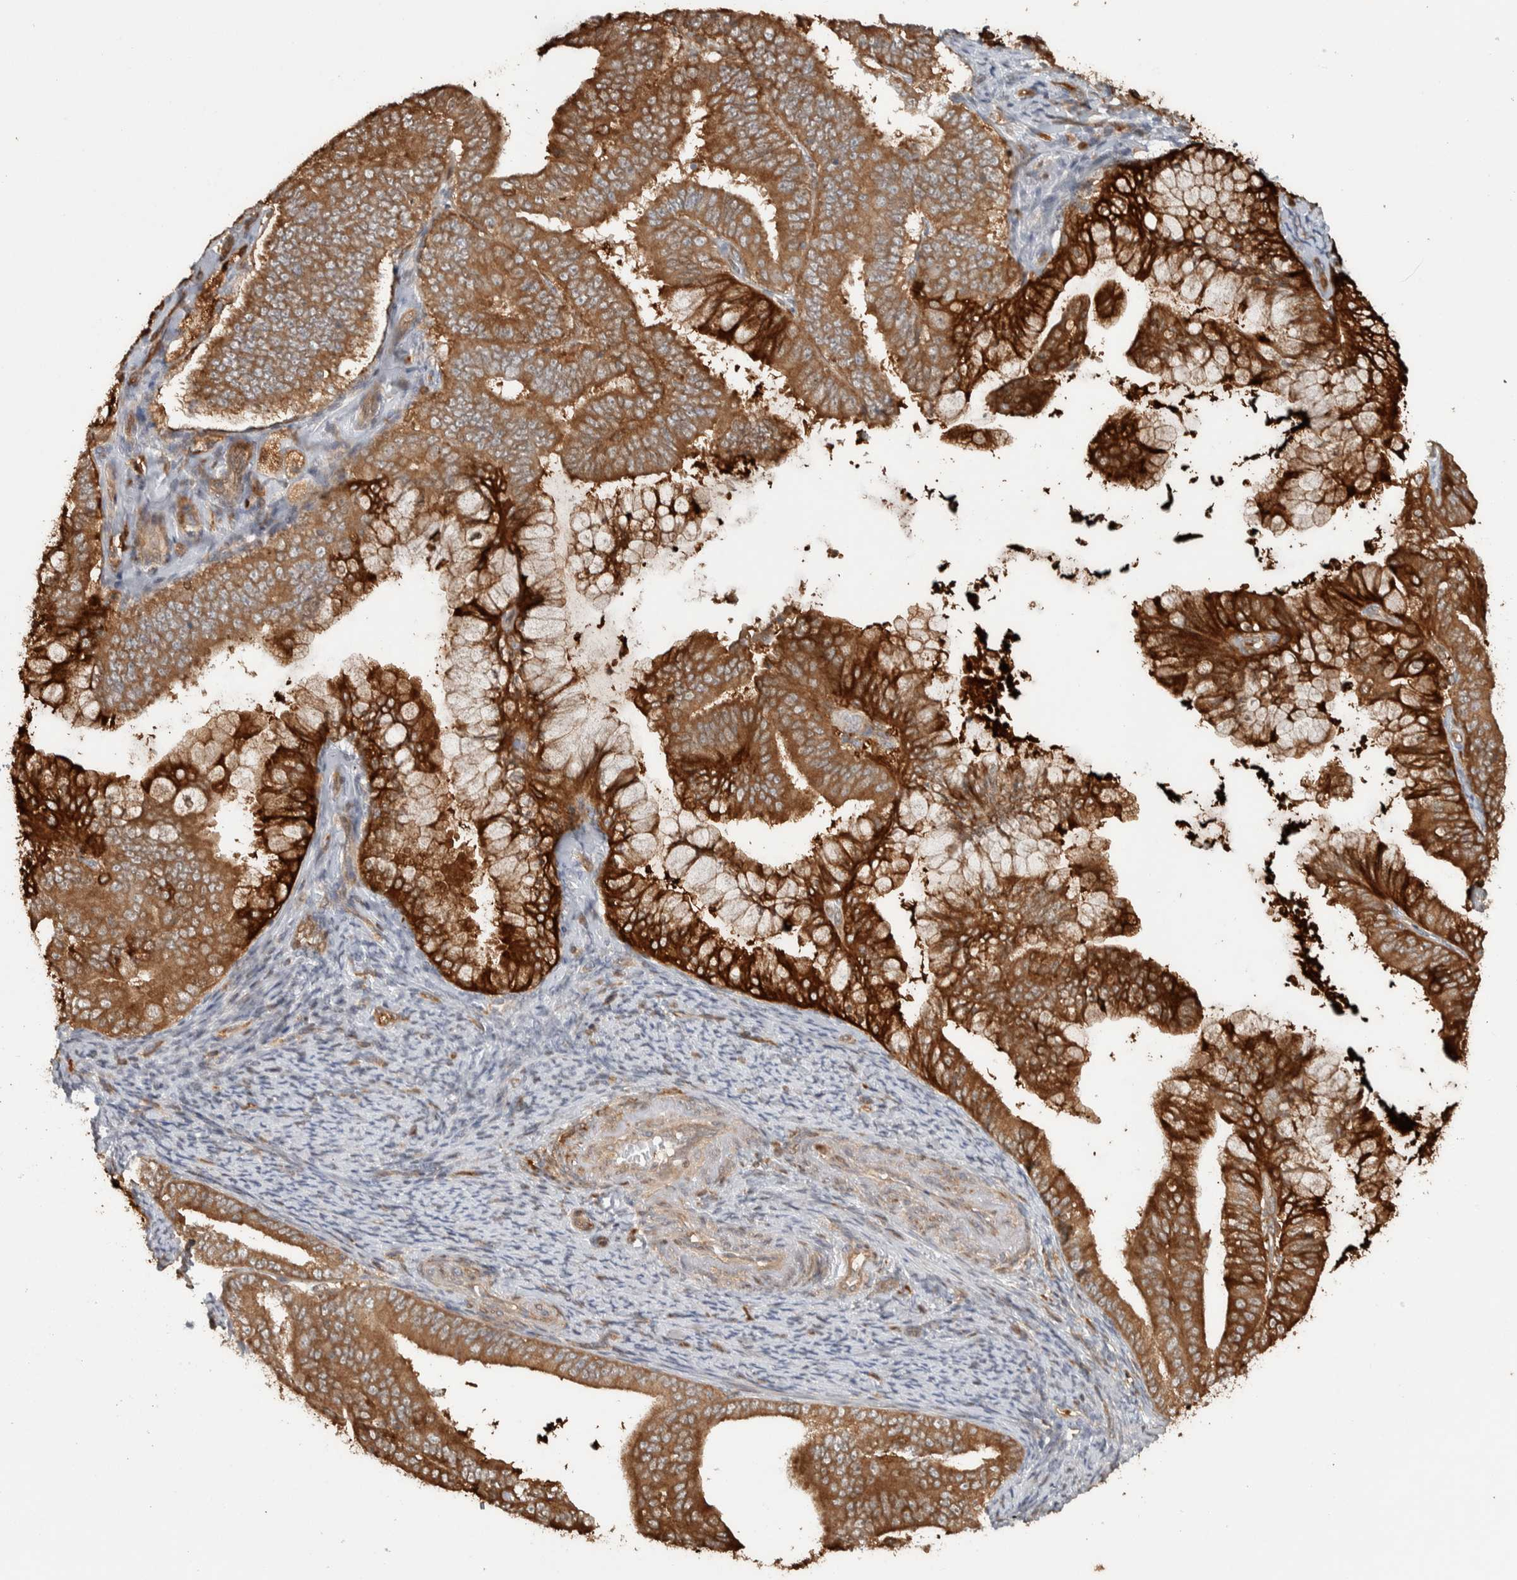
{"staining": {"intensity": "strong", "quantity": ">75%", "location": "cytoplasmic/membranous"}, "tissue": "endometrial cancer", "cell_type": "Tumor cells", "image_type": "cancer", "snomed": [{"axis": "morphology", "description": "Adenocarcinoma, NOS"}, {"axis": "topography", "description": "Endometrium"}], "caption": "Human endometrial cancer stained with a protein marker displays strong staining in tumor cells.", "gene": "CNTROB", "patient": {"sex": "female", "age": 63}}